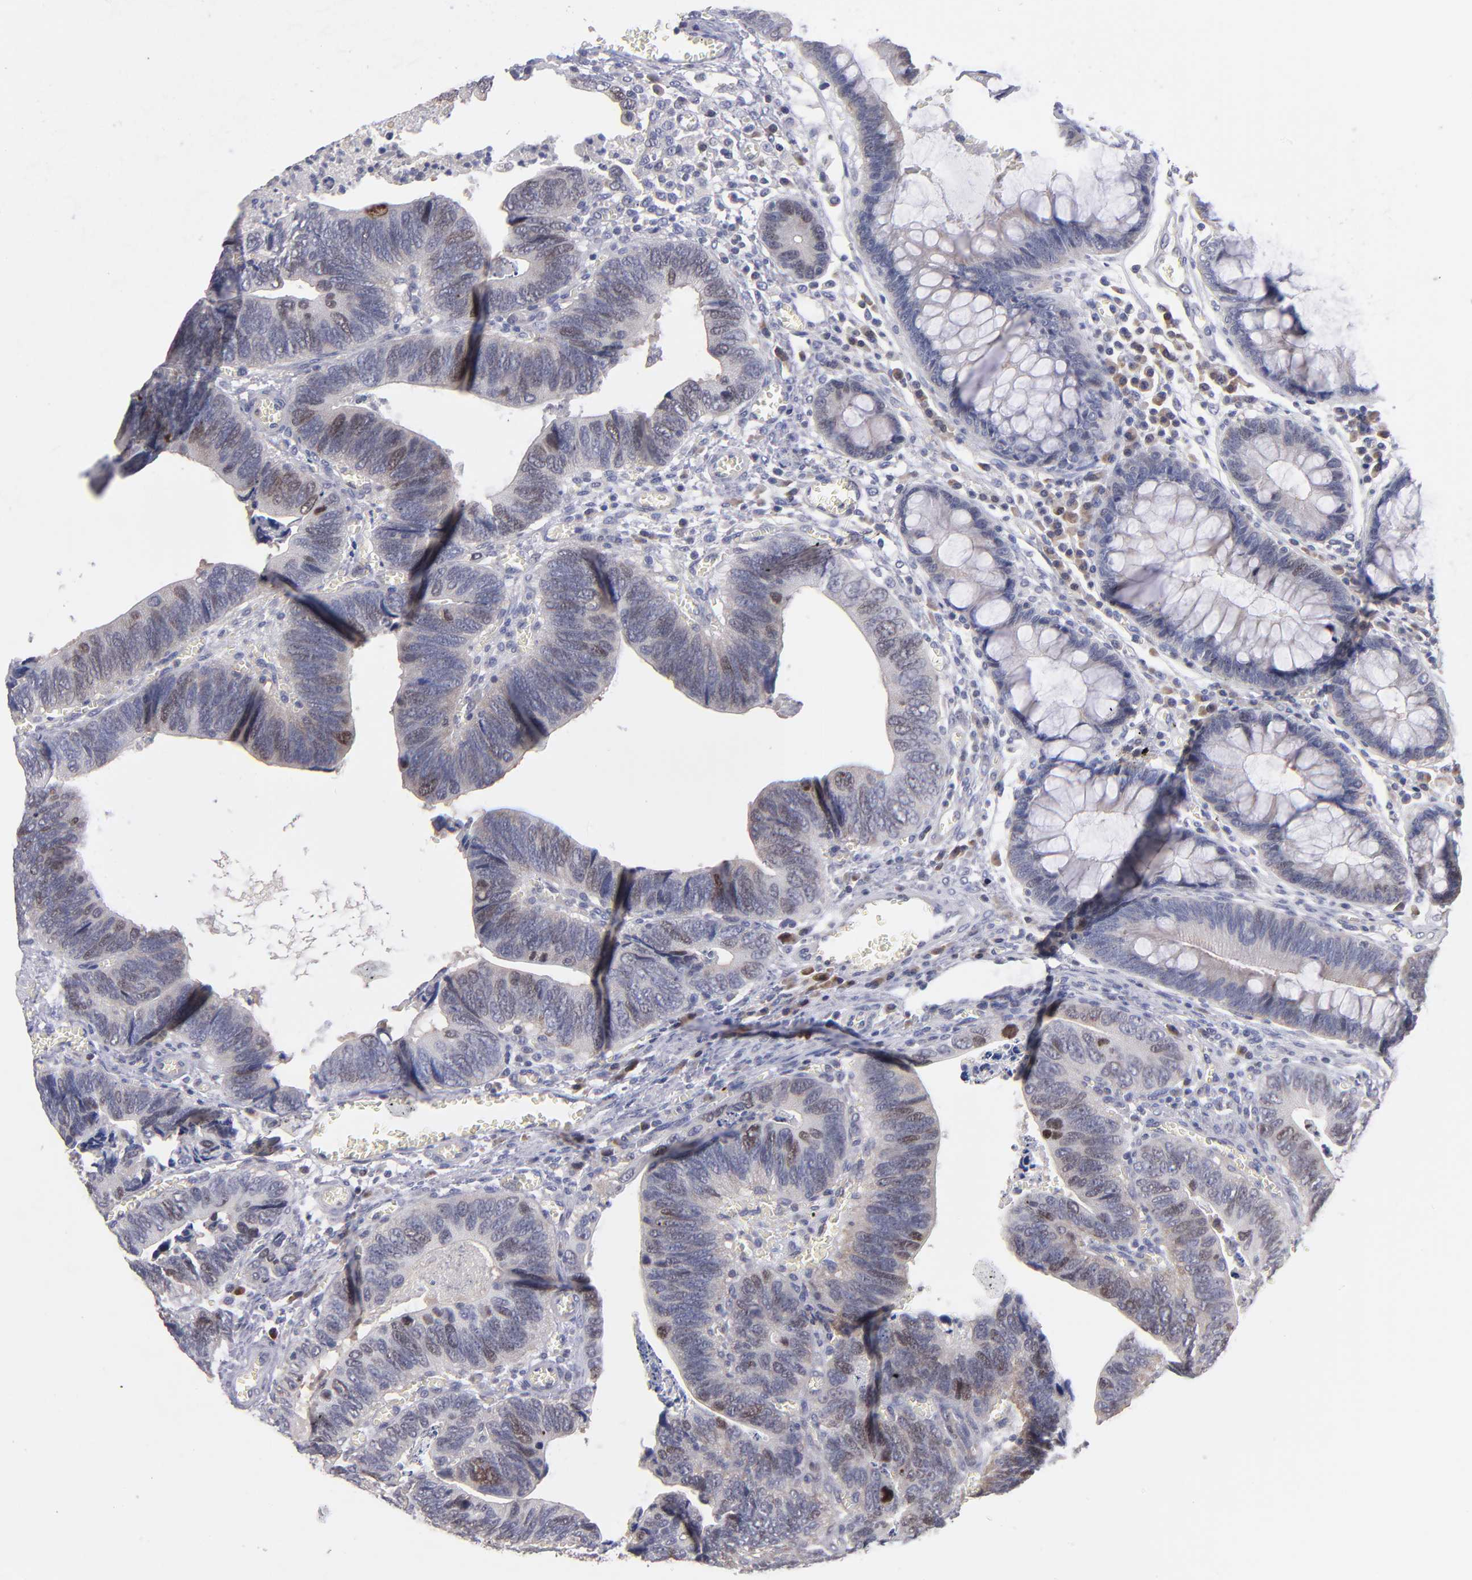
{"staining": {"intensity": "weak", "quantity": ">75%", "location": "cytoplasmic/membranous"}, "tissue": "colorectal cancer", "cell_type": "Tumor cells", "image_type": "cancer", "snomed": [{"axis": "morphology", "description": "Adenocarcinoma, NOS"}, {"axis": "topography", "description": "Colon"}], "caption": "Weak cytoplasmic/membranous expression for a protein is present in about >75% of tumor cells of colorectal cancer (adenocarcinoma) using IHC.", "gene": "EIF3L", "patient": {"sex": "male", "age": 72}}